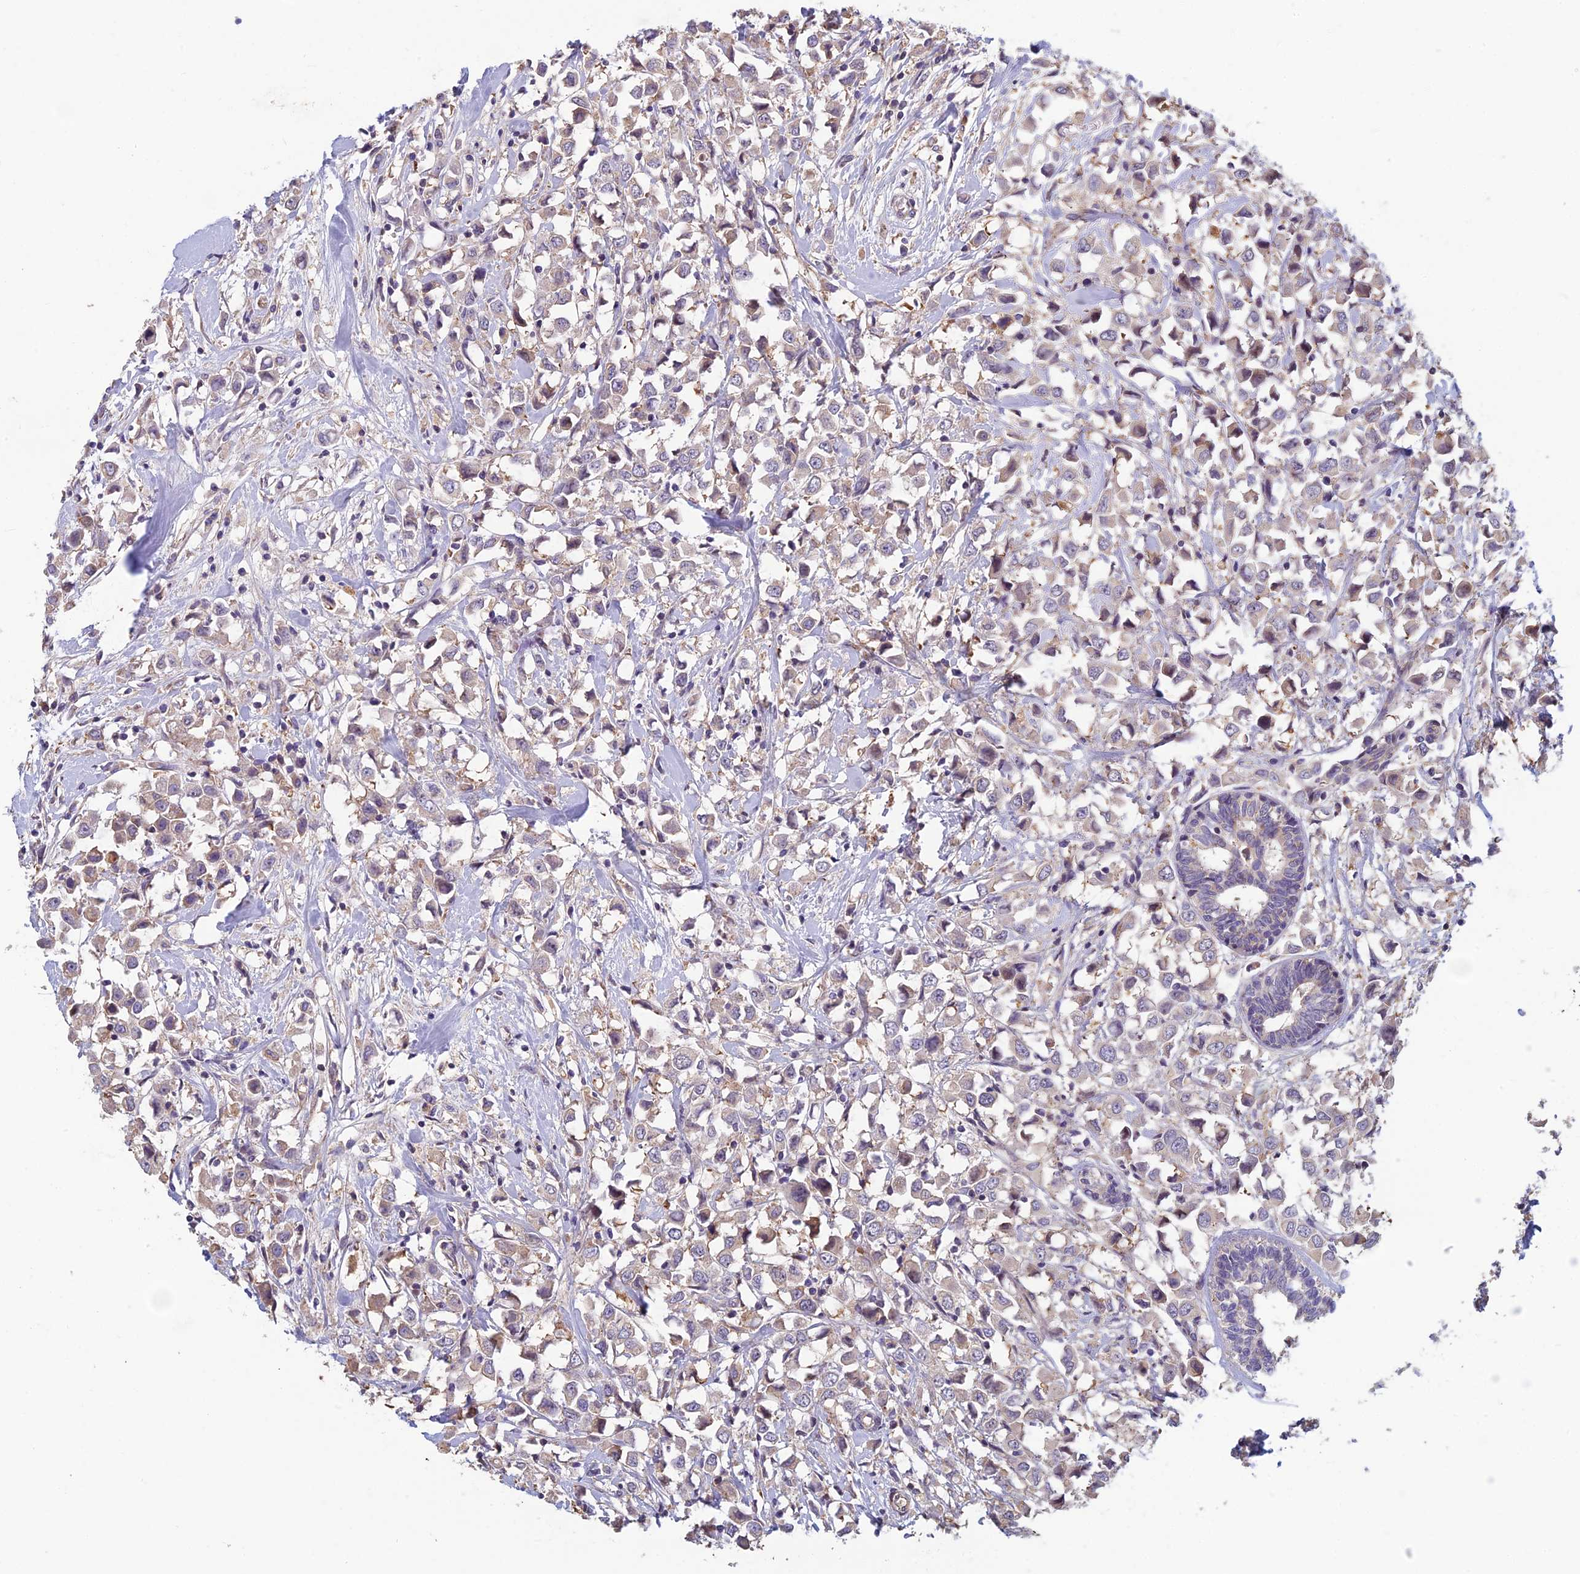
{"staining": {"intensity": "negative", "quantity": "none", "location": "none"}, "tissue": "breast cancer", "cell_type": "Tumor cells", "image_type": "cancer", "snomed": [{"axis": "morphology", "description": "Duct carcinoma"}, {"axis": "topography", "description": "Breast"}], "caption": "Tumor cells show no significant protein expression in breast cancer (invasive ductal carcinoma). (DAB IHC visualized using brightfield microscopy, high magnification).", "gene": "HECA", "patient": {"sex": "female", "age": 61}}